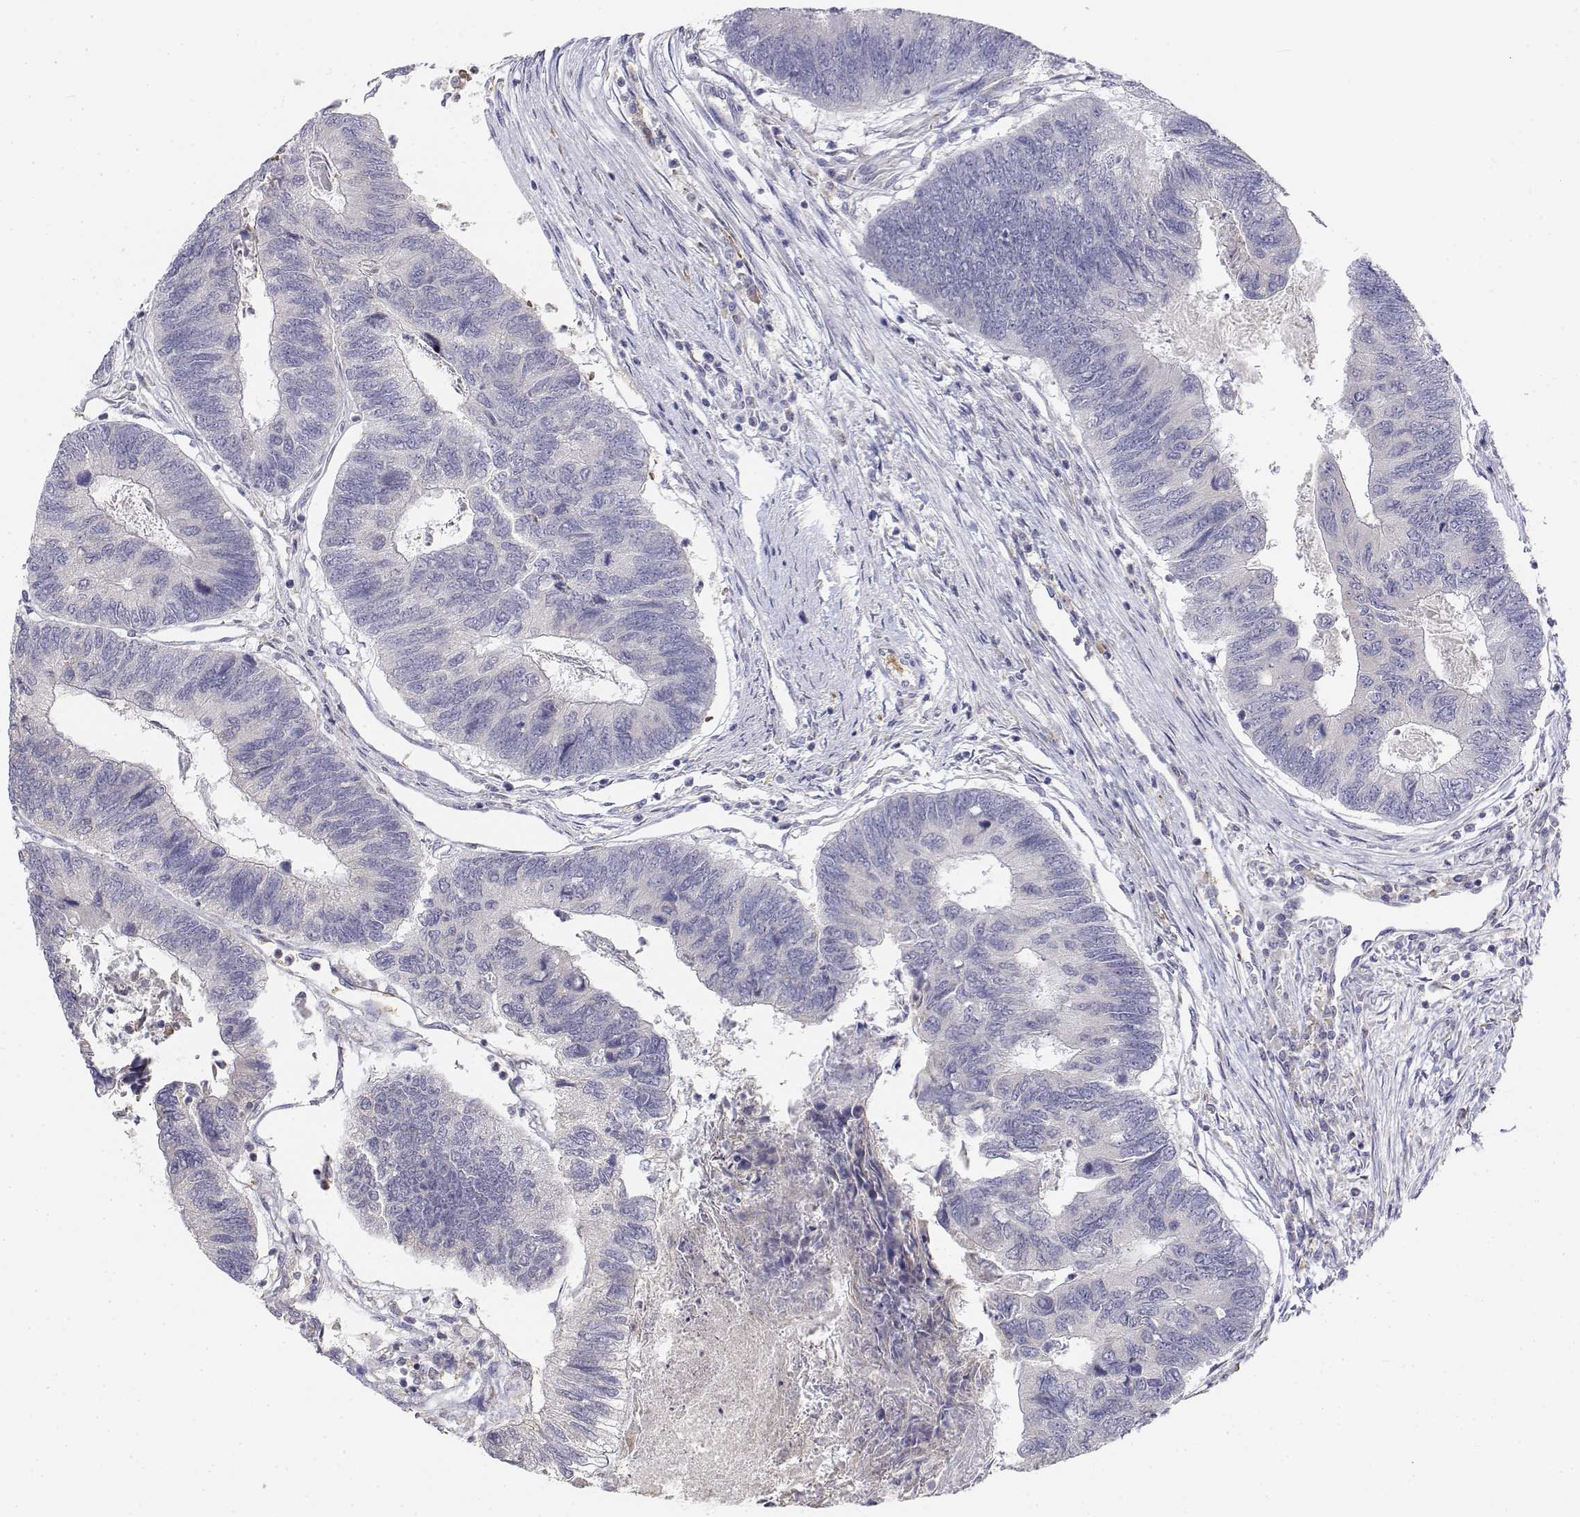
{"staining": {"intensity": "negative", "quantity": "none", "location": "none"}, "tissue": "colorectal cancer", "cell_type": "Tumor cells", "image_type": "cancer", "snomed": [{"axis": "morphology", "description": "Adenocarcinoma, NOS"}, {"axis": "topography", "description": "Colon"}], "caption": "This is an immunohistochemistry (IHC) image of human colorectal cancer (adenocarcinoma). There is no expression in tumor cells.", "gene": "CADM1", "patient": {"sex": "female", "age": 67}}